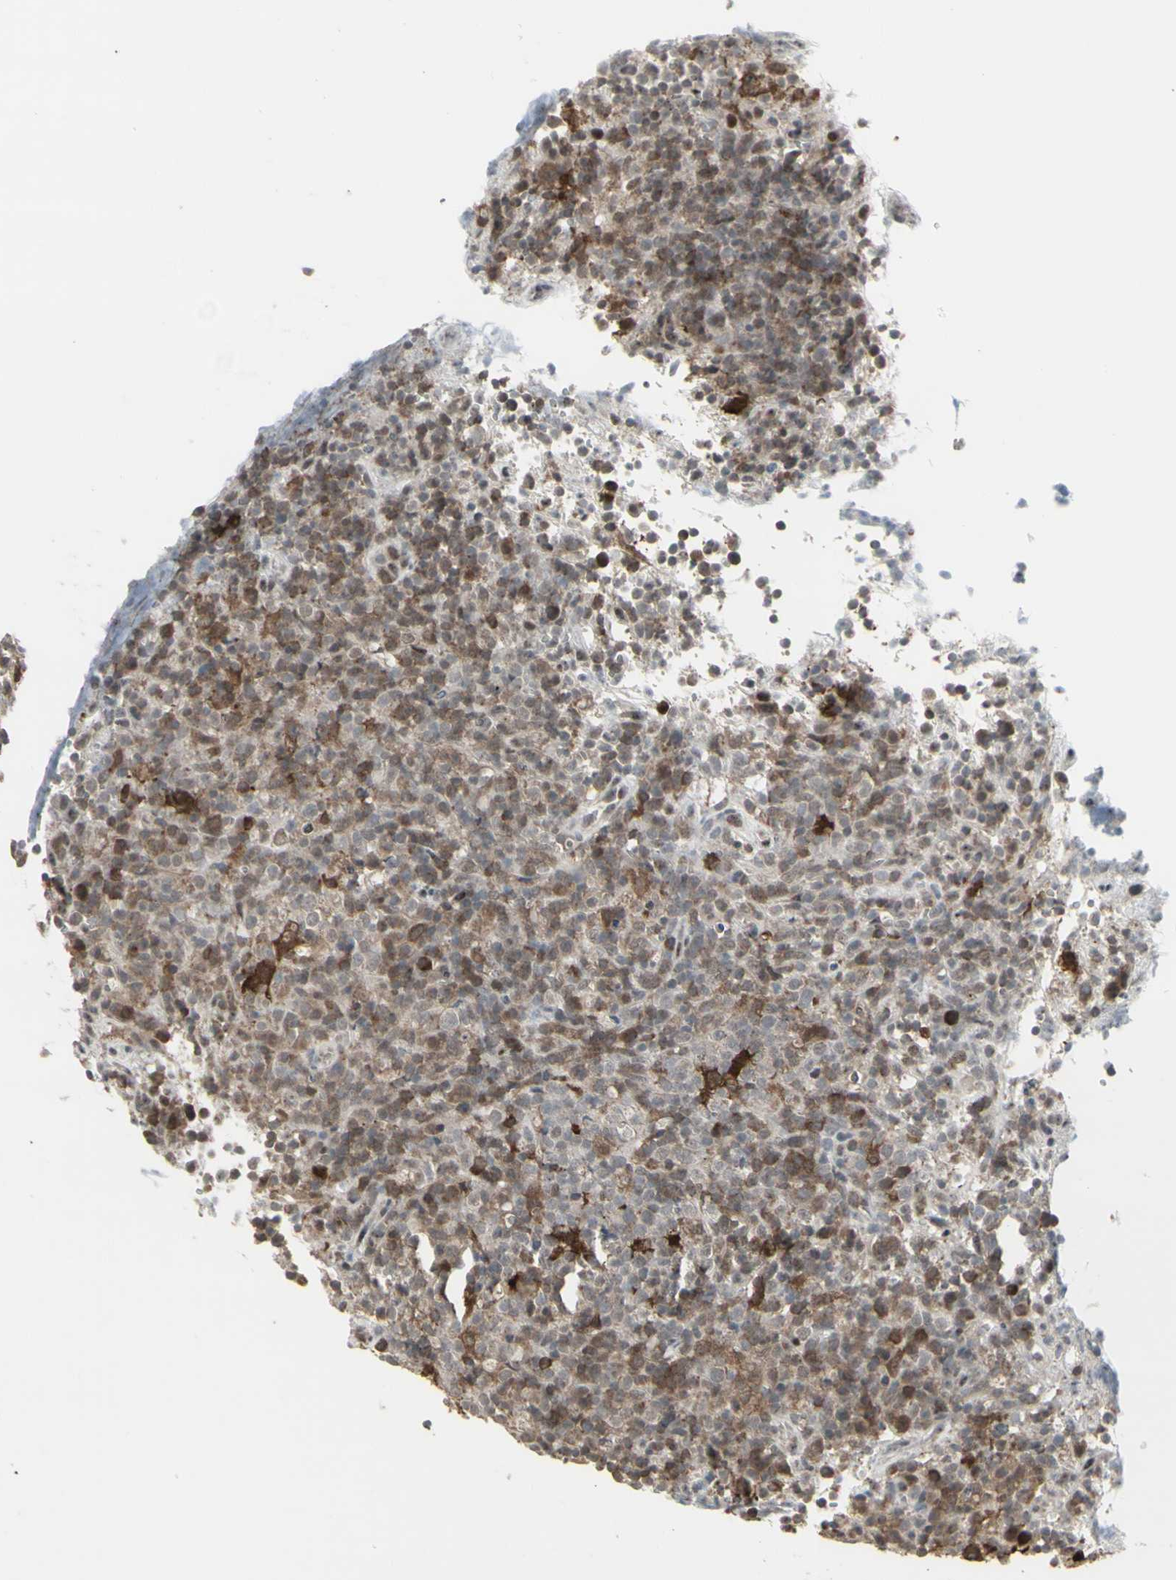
{"staining": {"intensity": "moderate", "quantity": ">75%", "location": "cytoplasmic/membranous"}, "tissue": "lymphoma", "cell_type": "Tumor cells", "image_type": "cancer", "snomed": [{"axis": "morphology", "description": "Malignant lymphoma, non-Hodgkin's type, High grade"}, {"axis": "topography", "description": "Lymph node"}], "caption": "Lymphoma stained with IHC displays moderate cytoplasmic/membranous staining in about >75% of tumor cells.", "gene": "SAMSN1", "patient": {"sex": "female", "age": 76}}